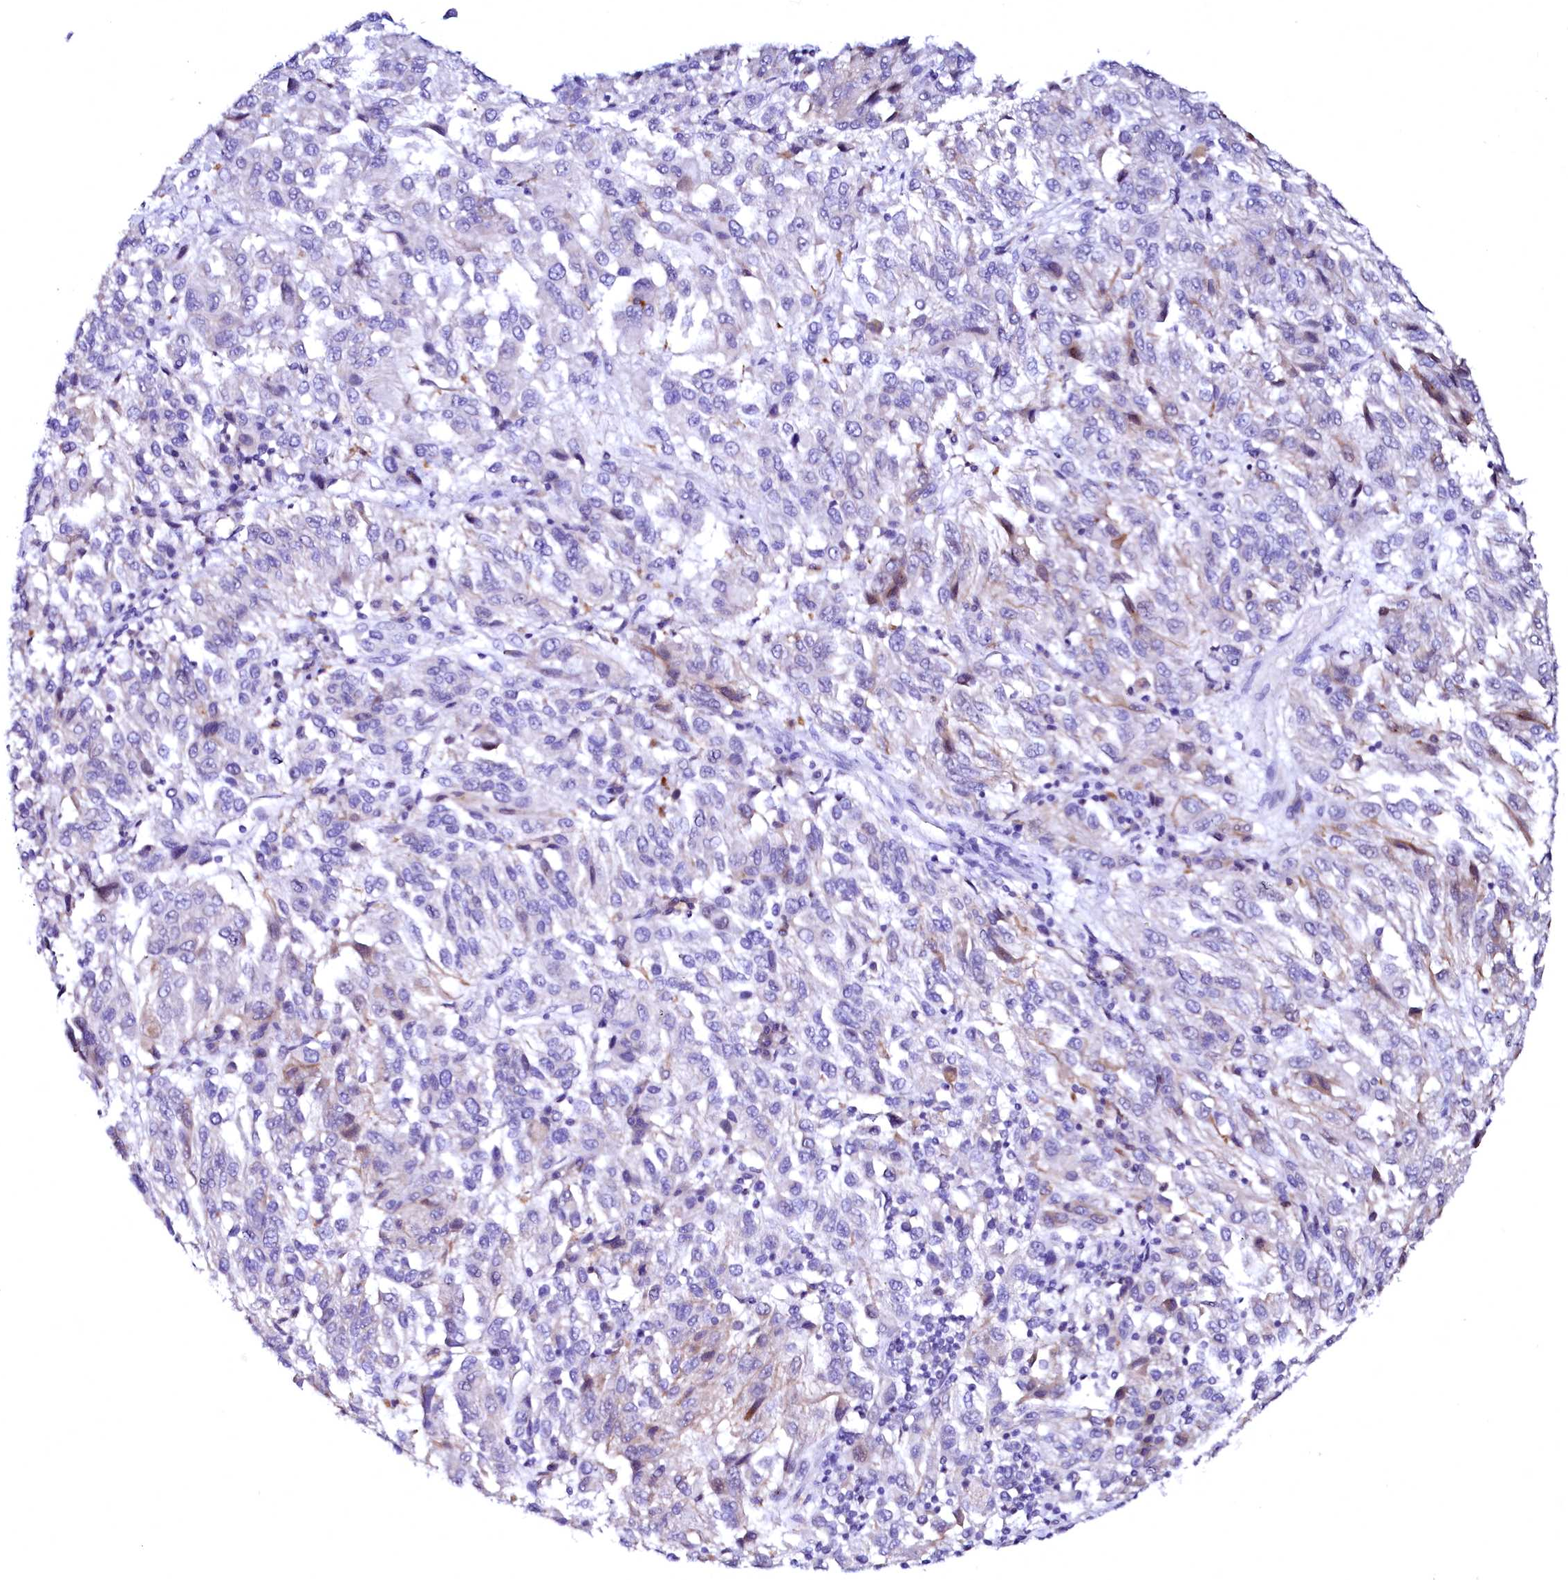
{"staining": {"intensity": "negative", "quantity": "none", "location": "none"}, "tissue": "melanoma", "cell_type": "Tumor cells", "image_type": "cancer", "snomed": [{"axis": "morphology", "description": "Malignant melanoma, Metastatic site"}, {"axis": "topography", "description": "Lung"}], "caption": "IHC image of malignant melanoma (metastatic site) stained for a protein (brown), which reveals no positivity in tumor cells.", "gene": "NALF1", "patient": {"sex": "male", "age": 64}}